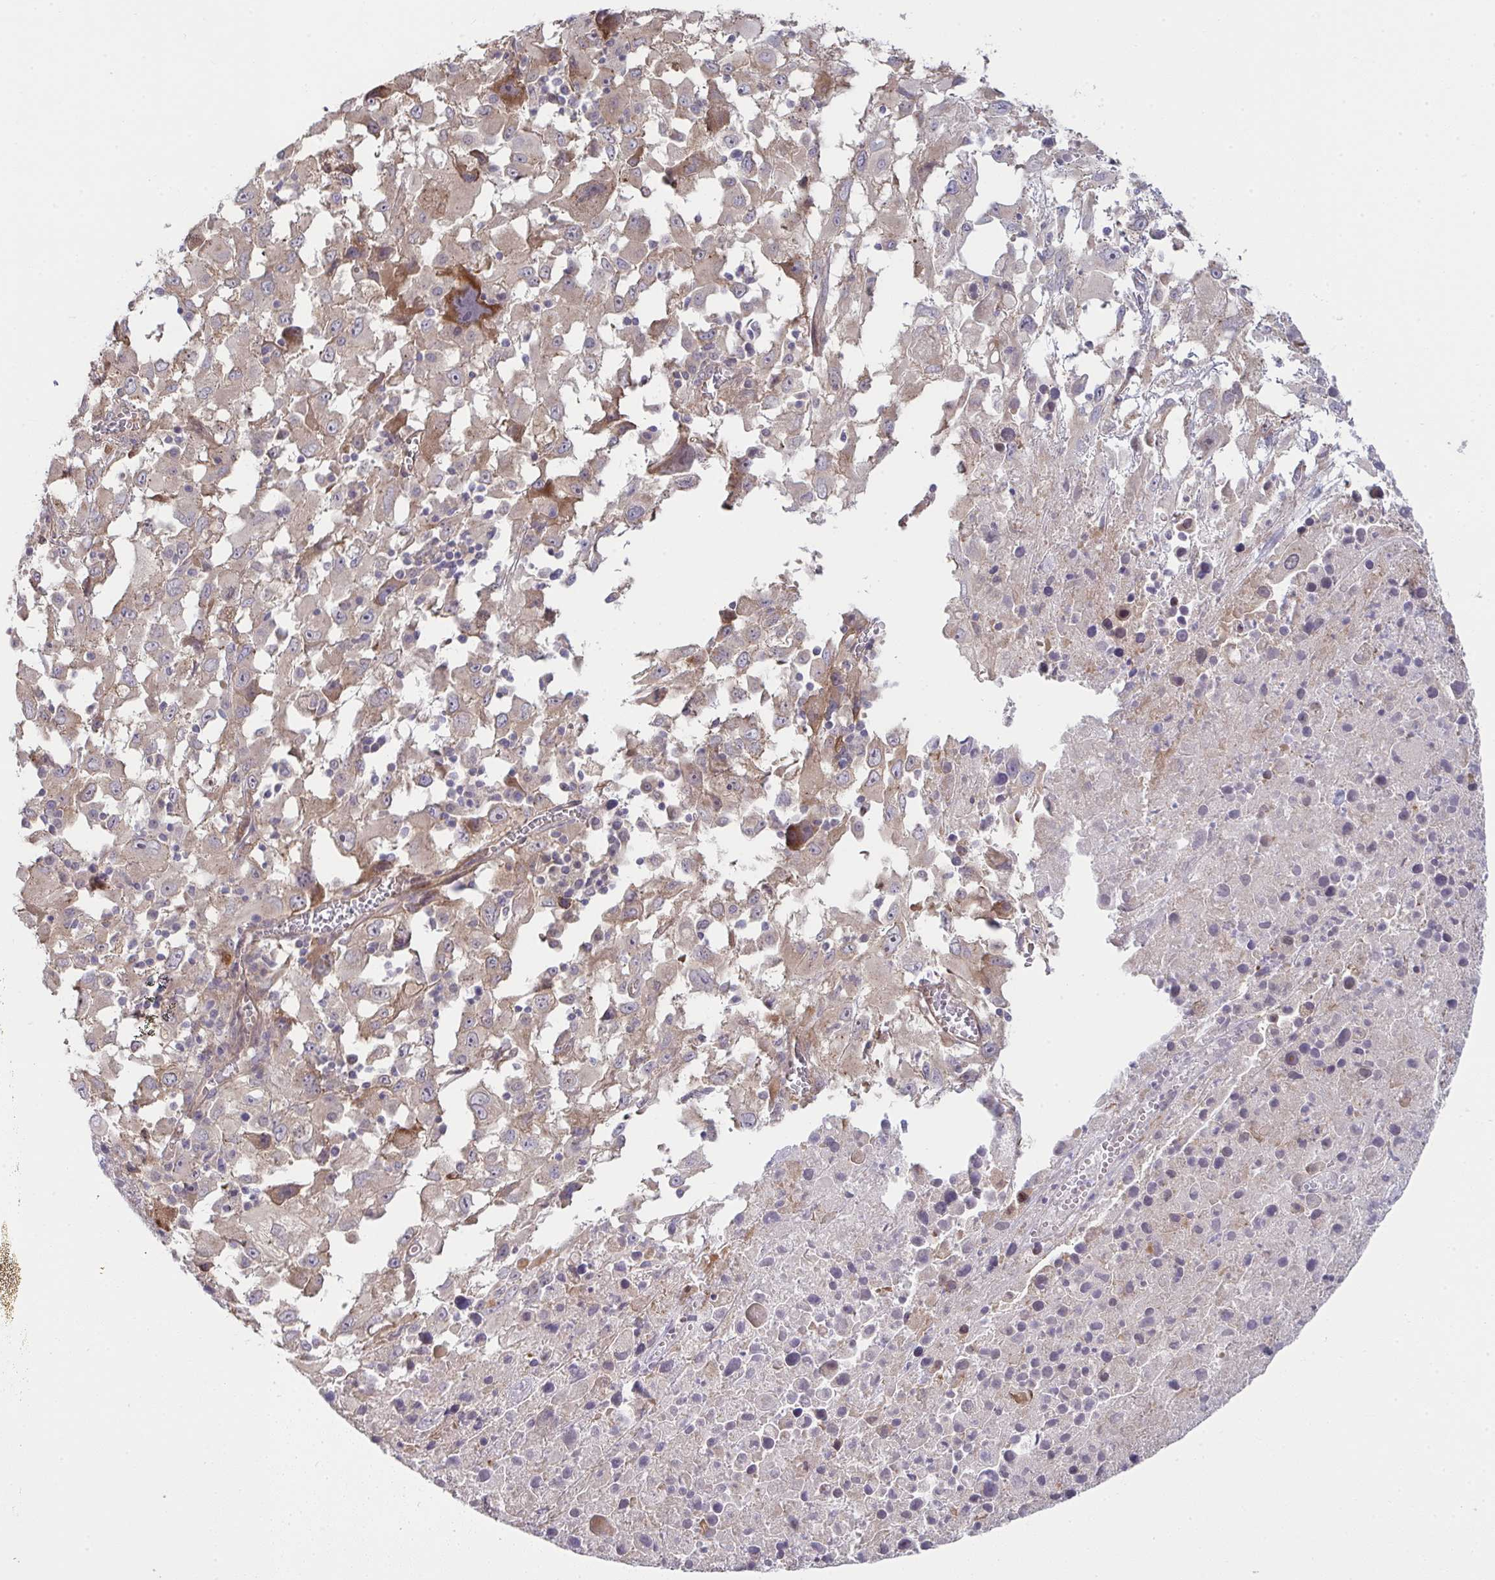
{"staining": {"intensity": "weak", "quantity": ">75%", "location": "cytoplasmic/membranous"}, "tissue": "melanoma", "cell_type": "Tumor cells", "image_type": "cancer", "snomed": [{"axis": "morphology", "description": "Malignant melanoma, Metastatic site"}, {"axis": "topography", "description": "Soft tissue"}], "caption": "IHC image of neoplastic tissue: human melanoma stained using immunohistochemistry reveals low levels of weak protein expression localized specifically in the cytoplasmic/membranous of tumor cells, appearing as a cytoplasmic/membranous brown color.", "gene": "CASP9", "patient": {"sex": "male", "age": 50}}